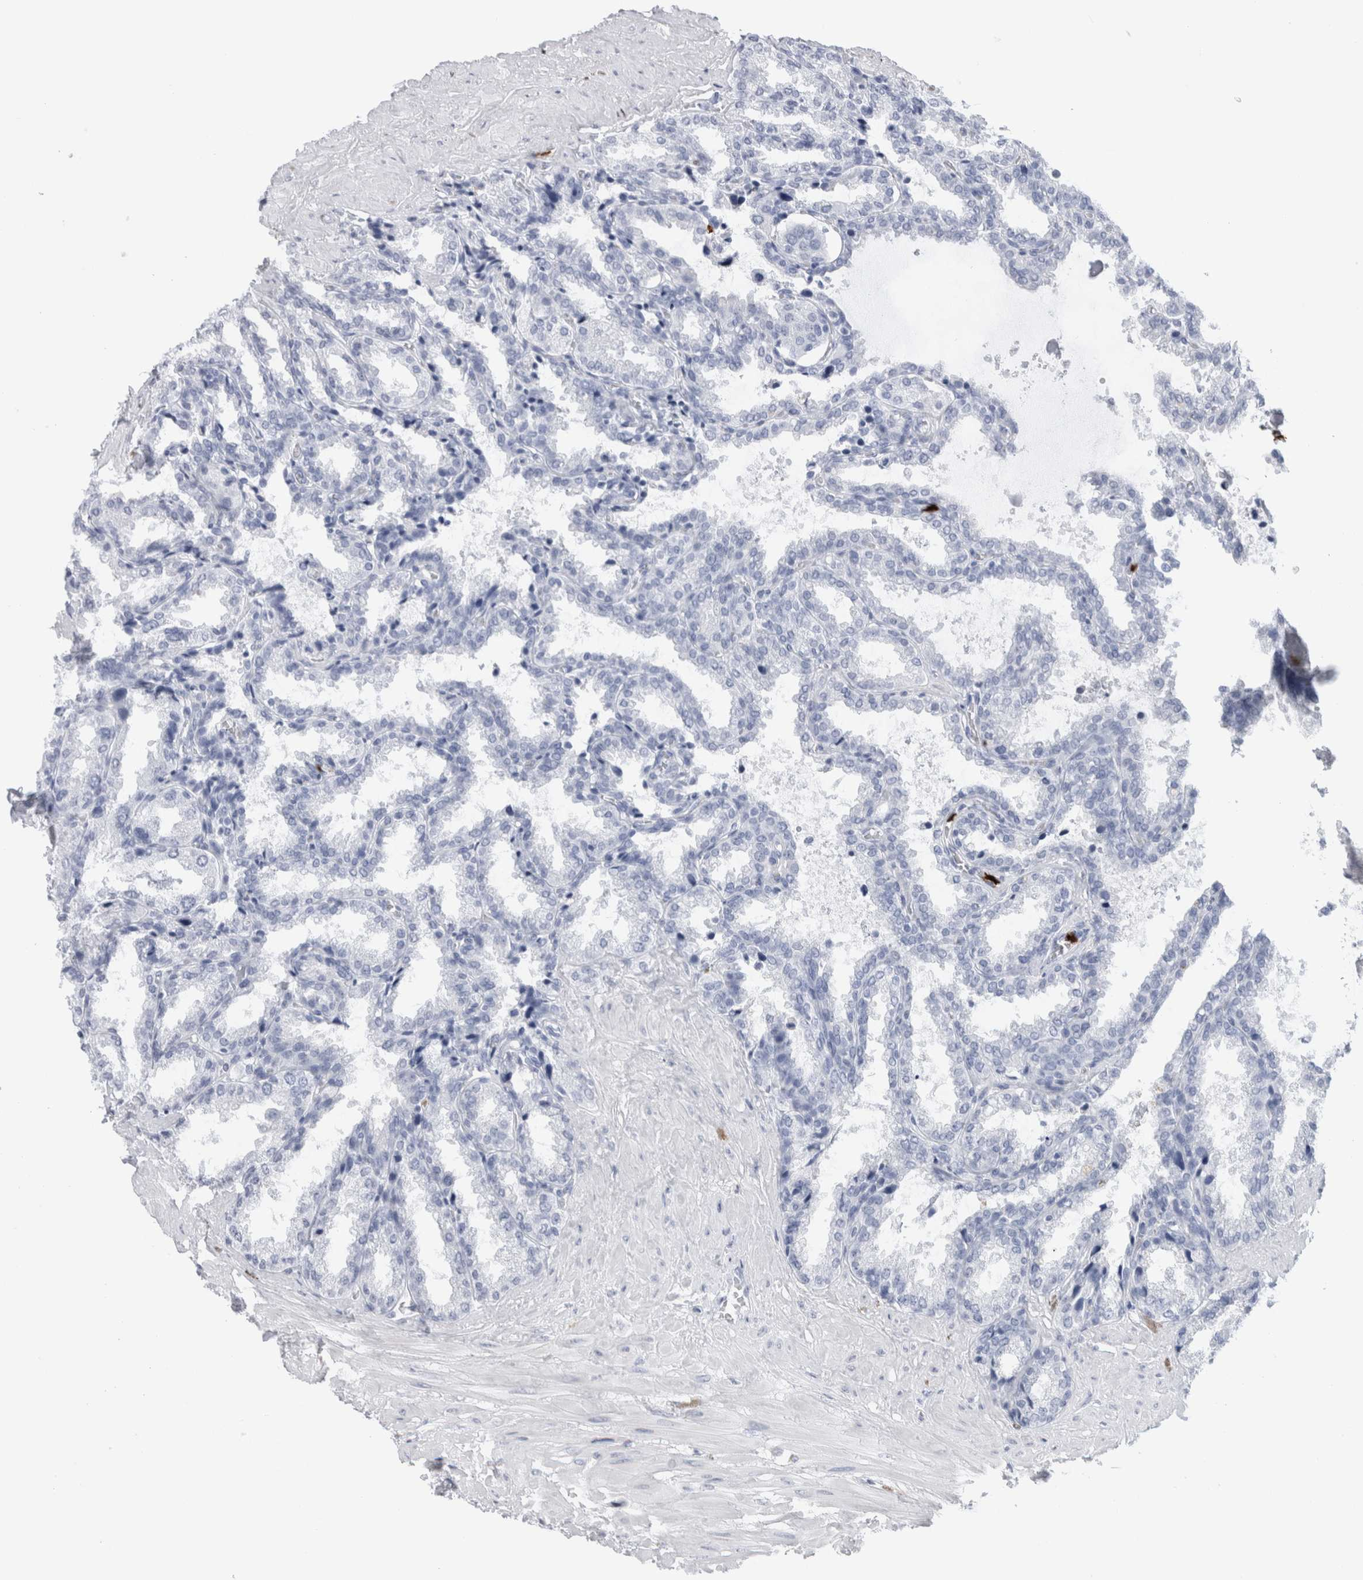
{"staining": {"intensity": "negative", "quantity": "none", "location": "none"}, "tissue": "seminal vesicle", "cell_type": "Glandular cells", "image_type": "normal", "snomed": [{"axis": "morphology", "description": "Normal tissue, NOS"}, {"axis": "topography", "description": "Seminal veicle"}], "caption": "High power microscopy photomicrograph of an immunohistochemistry photomicrograph of benign seminal vesicle, revealing no significant staining in glandular cells. (Immunohistochemistry (ihc), brightfield microscopy, high magnification).", "gene": "S100A8", "patient": {"sex": "male", "age": 46}}